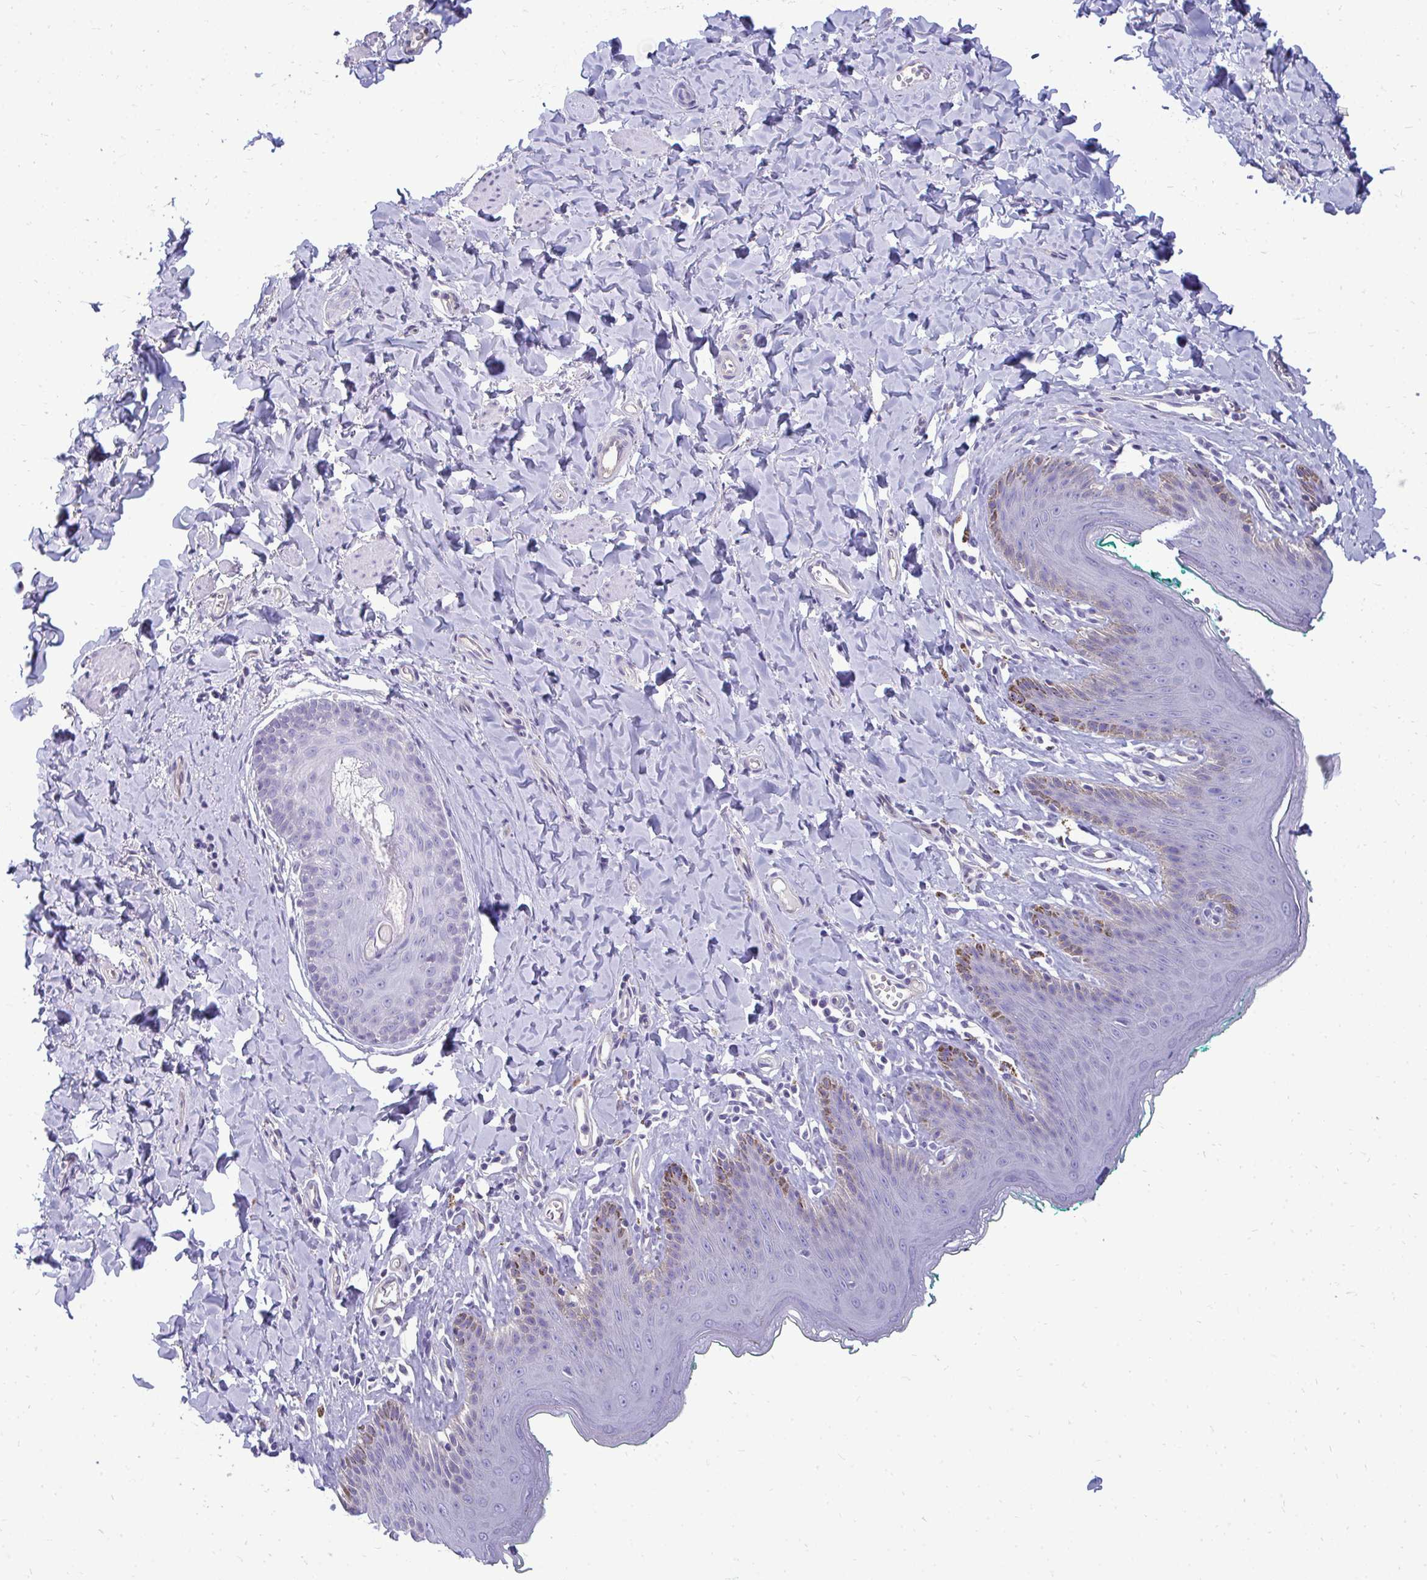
{"staining": {"intensity": "negative", "quantity": "none", "location": "none"}, "tissue": "skin", "cell_type": "Epidermal cells", "image_type": "normal", "snomed": [{"axis": "morphology", "description": "Normal tissue, NOS"}, {"axis": "topography", "description": "Vulva"}, {"axis": "topography", "description": "Peripheral nerve tissue"}], "caption": "Immunohistochemistry photomicrograph of benign skin stained for a protein (brown), which displays no positivity in epidermal cells. (DAB (3,3'-diaminobenzidine) immunohistochemistry, high magnification).", "gene": "FABP3", "patient": {"sex": "female", "age": 66}}